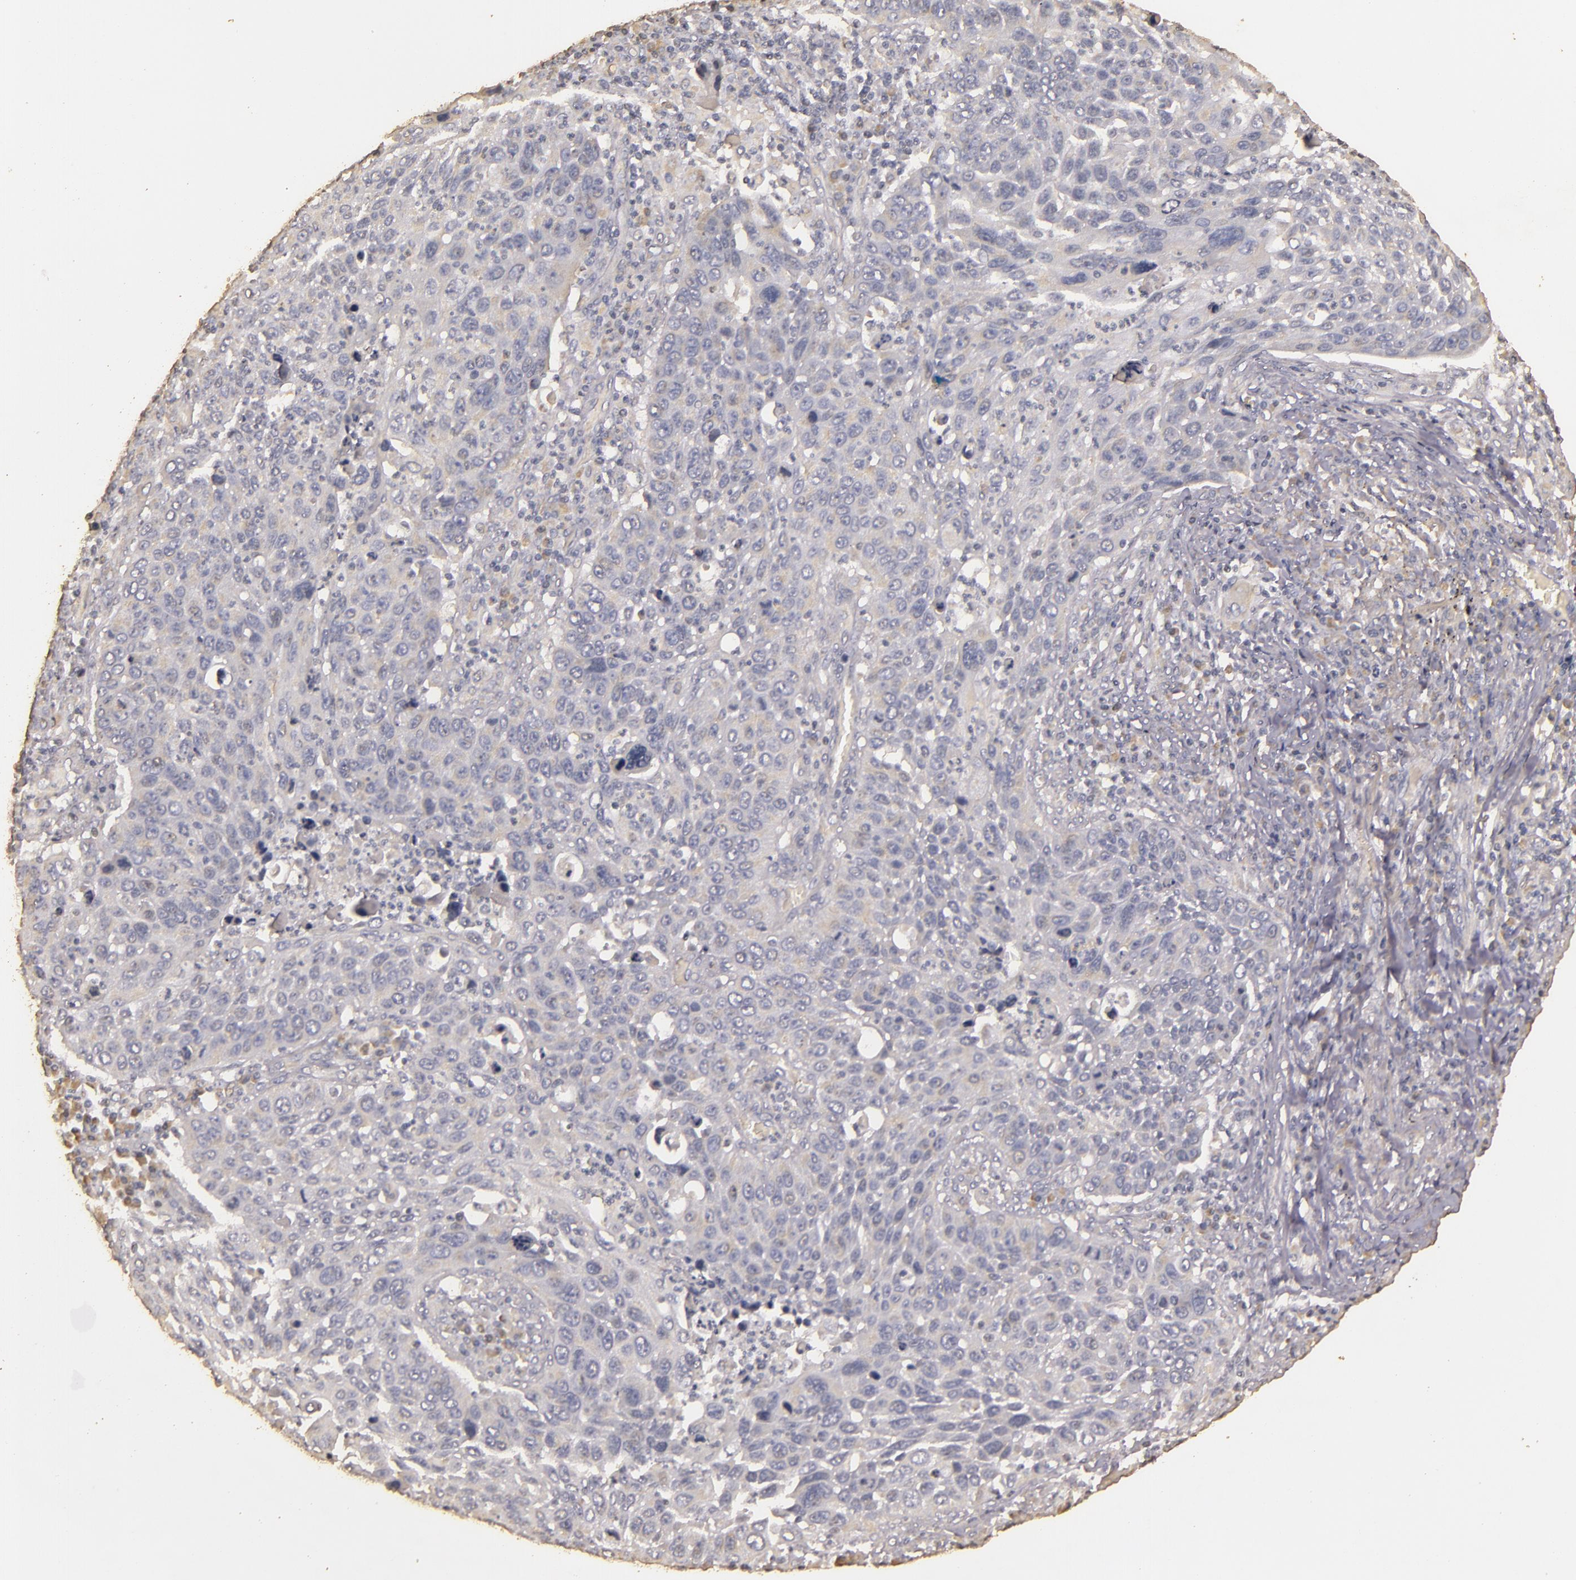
{"staining": {"intensity": "negative", "quantity": "none", "location": "none"}, "tissue": "lung cancer", "cell_type": "Tumor cells", "image_type": "cancer", "snomed": [{"axis": "morphology", "description": "Squamous cell carcinoma, NOS"}, {"axis": "topography", "description": "Lung"}], "caption": "Immunohistochemistry (IHC) micrograph of neoplastic tissue: human lung cancer stained with DAB reveals no significant protein expression in tumor cells. (Stains: DAB (3,3'-diaminobenzidine) immunohistochemistry with hematoxylin counter stain, Microscopy: brightfield microscopy at high magnification).", "gene": "BCL2L13", "patient": {"sex": "male", "age": 68}}